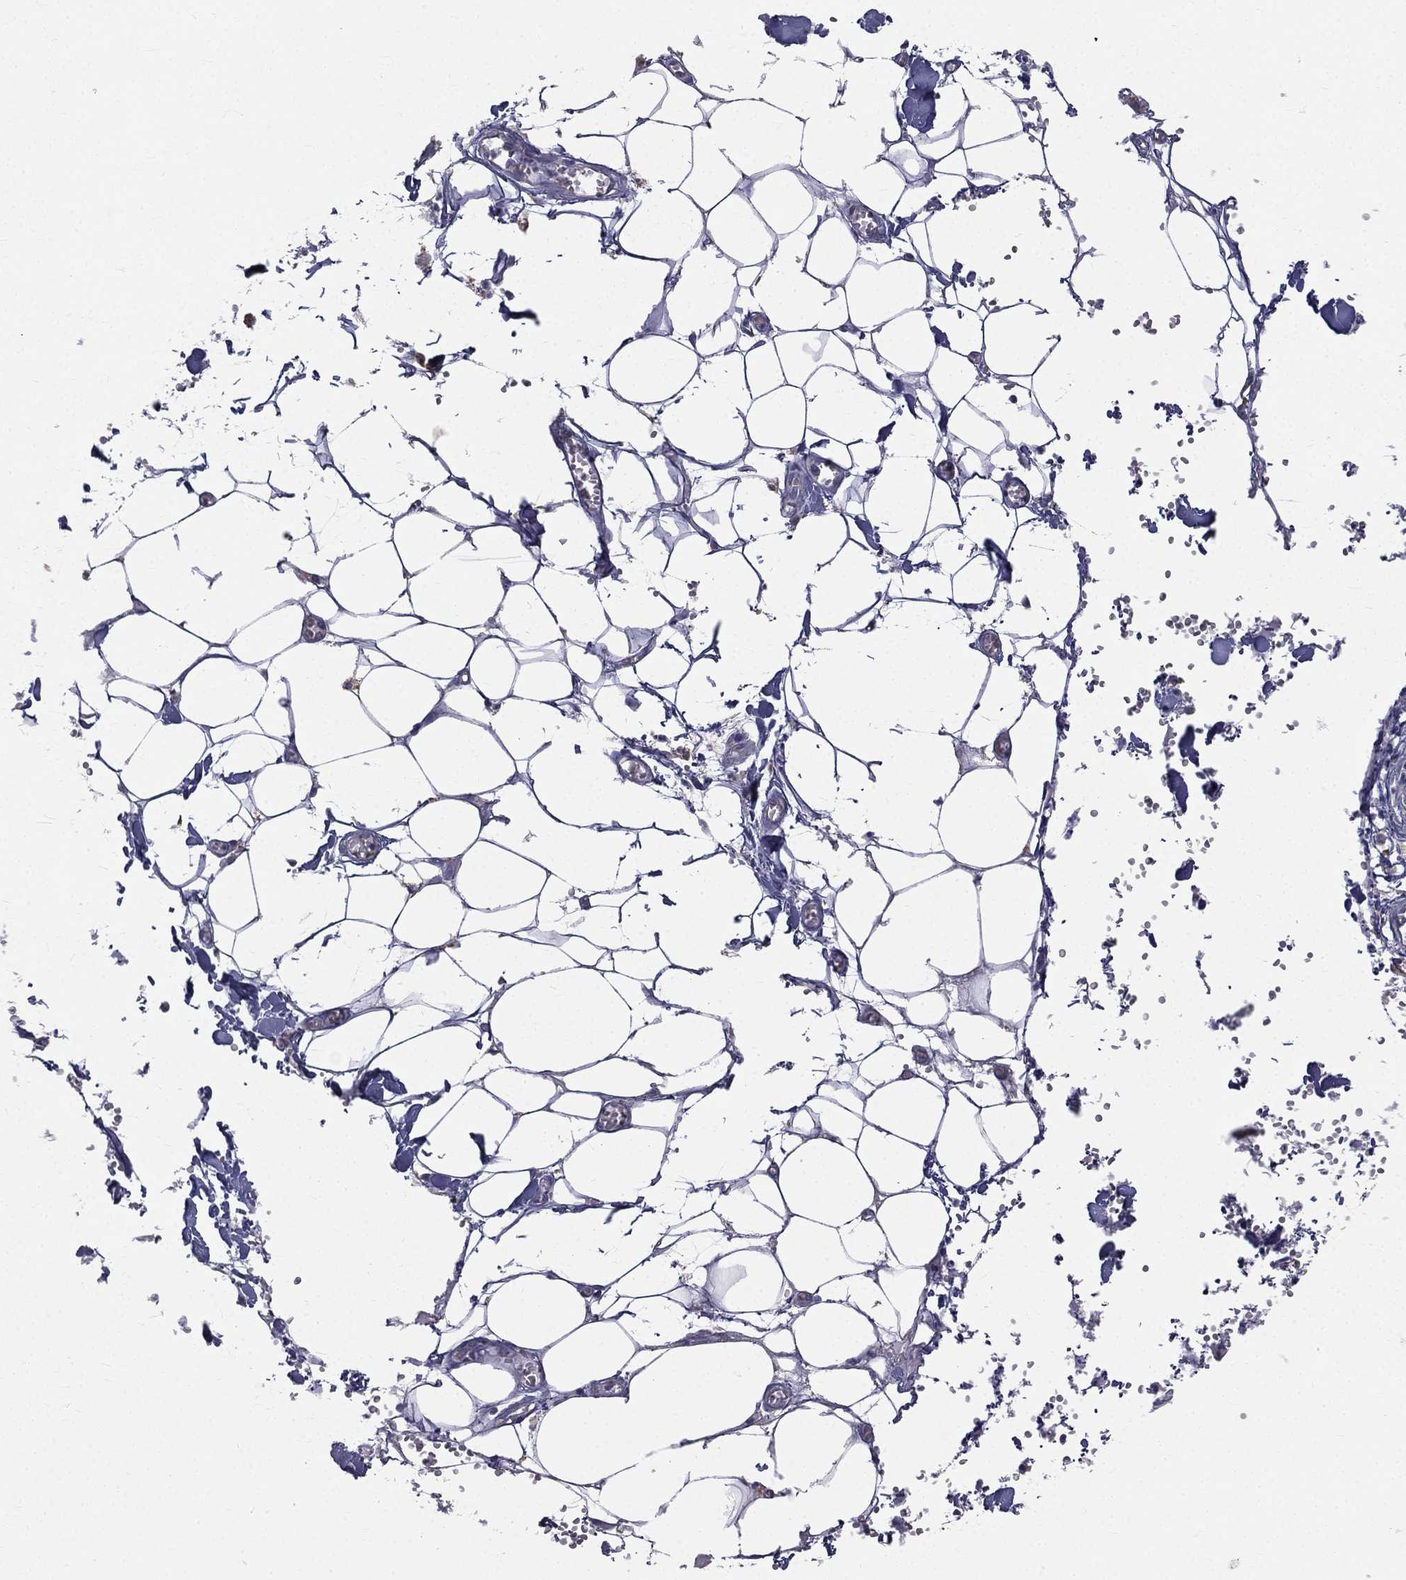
{"staining": {"intensity": "negative", "quantity": "none", "location": "none"}, "tissue": "adipose tissue", "cell_type": "Adipocytes", "image_type": "normal", "snomed": [{"axis": "morphology", "description": "Normal tissue, NOS"}, {"axis": "morphology", "description": "Squamous cell carcinoma, NOS"}, {"axis": "topography", "description": "Cartilage tissue"}, {"axis": "topography", "description": "Lung"}], "caption": "Adipocytes show no significant positivity in unremarkable adipose tissue. The staining was performed using DAB to visualize the protein expression in brown, while the nuclei were stained in blue with hematoxylin (Magnification: 20x).", "gene": "MUC13", "patient": {"sex": "male", "age": 66}}